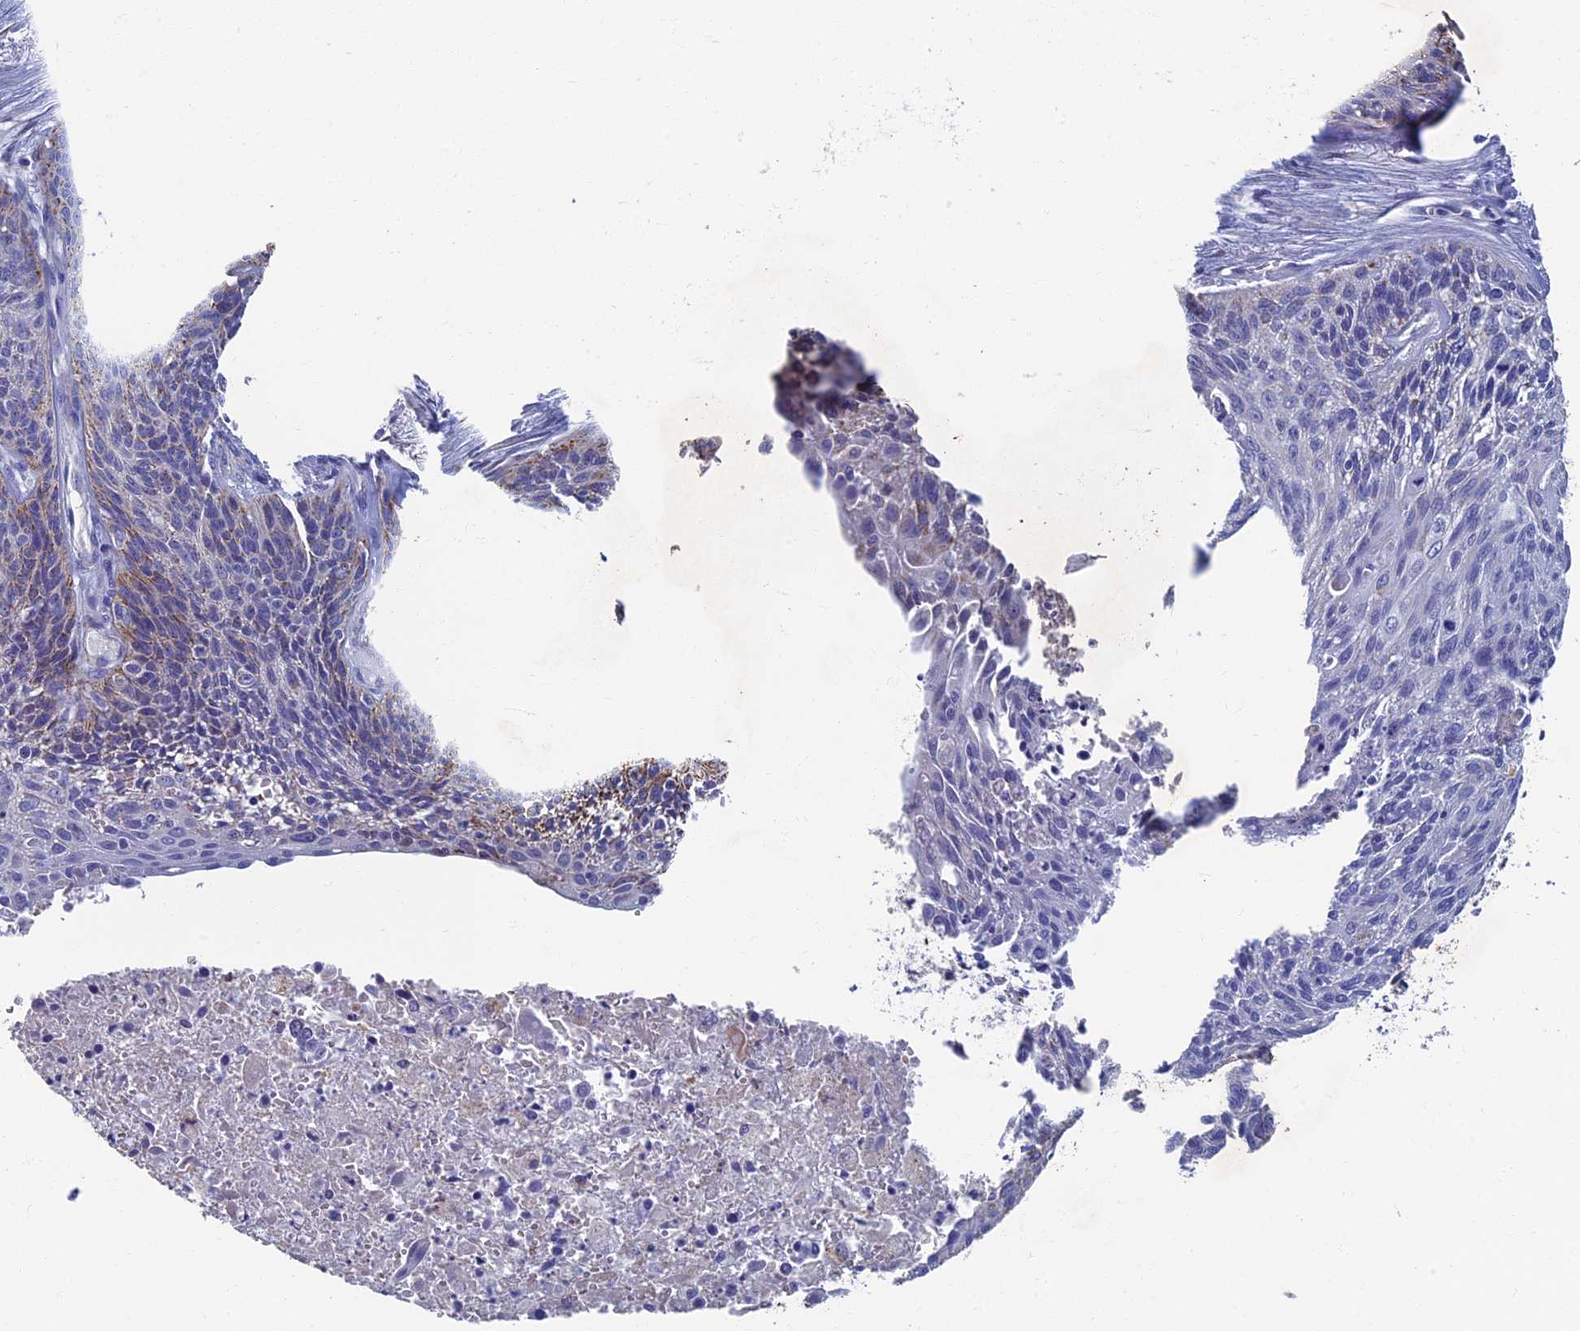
{"staining": {"intensity": "moderate", "quantity": "<25%", "location": "cytoplasmic/membranous"}, "tissue": "cervical cancer", "cell_type": "Tumor cells", "image_type": "cancer", "snomed": [{"axis": "morphology", "description": "Squamous cell carcinoma, NOS"}, {"axis": "topography", "description": "Cervix"}], "caption": "A brown stain highlights moderate cytoplasmic/membranous positivity of a protein in cervical cancer tumor cells.", "gene": "OAT", "patient": {"sex": "female", "age": 55}}